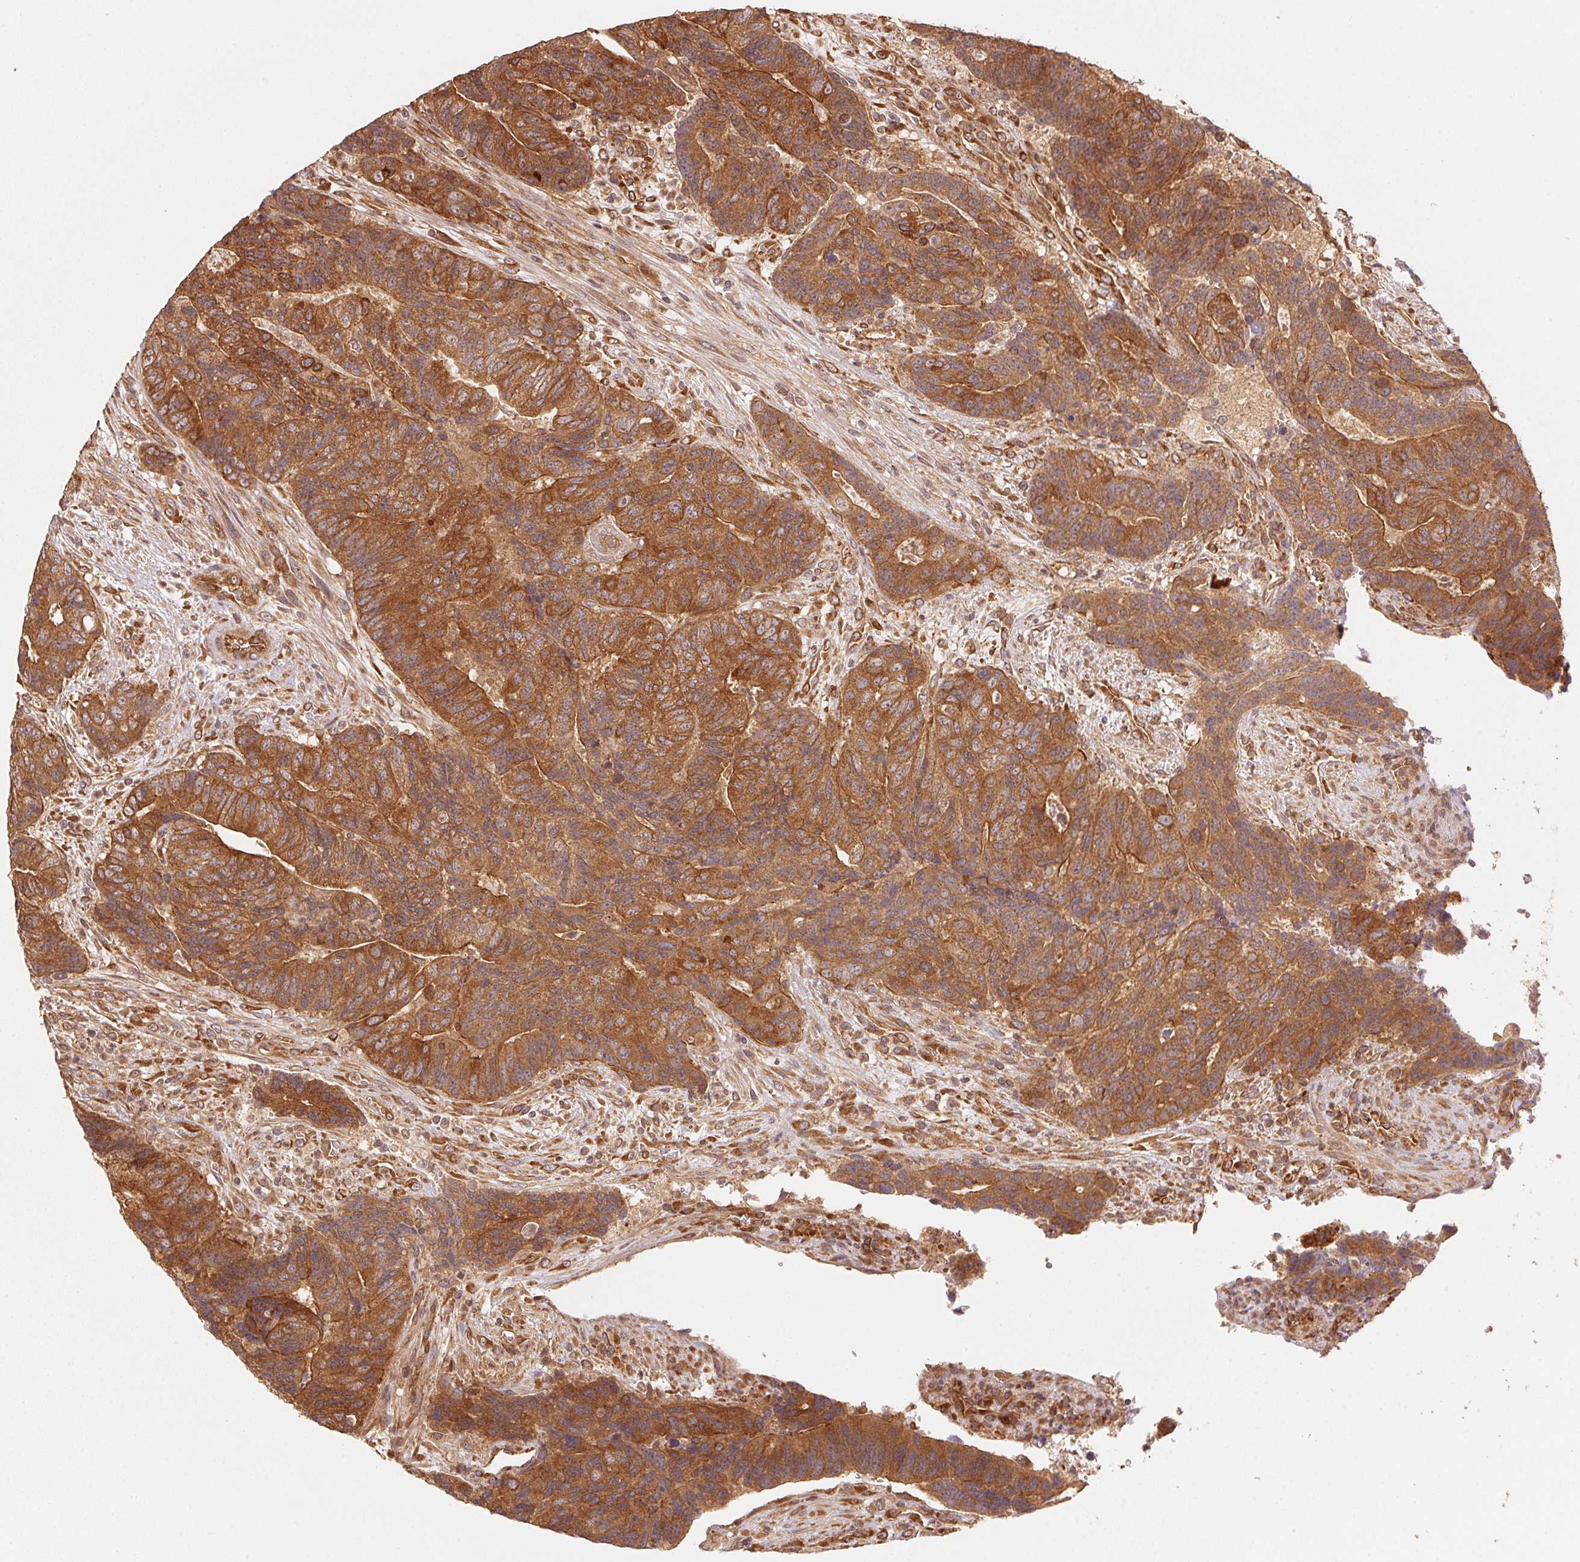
{"staining": {"intensity": "strong", "quantity": ">75%", "location": "cytoplasmic/membranous"}, "tissue": "colorectal cancer", "cell_type": "Tumor cells", "image_type": "cancer", "snomed": [{"axis": "morphology", "description": "Normal tissue, NOS"}, {"axis": "morphology", "description": "Adenocarcinoma, NOS"}, {"axis": "topography", "description": "Colon"}], "caption": "Immunohistochemistry (IHC) image of colorectal adenocarcinoma stained for a protein (brown), which demonstrates high levels of strong cytoplasmic/membranous positivity in about >75% of tumor cells.", "gene": "STRN4", "patient": {"sex": "female", "age": 48}}